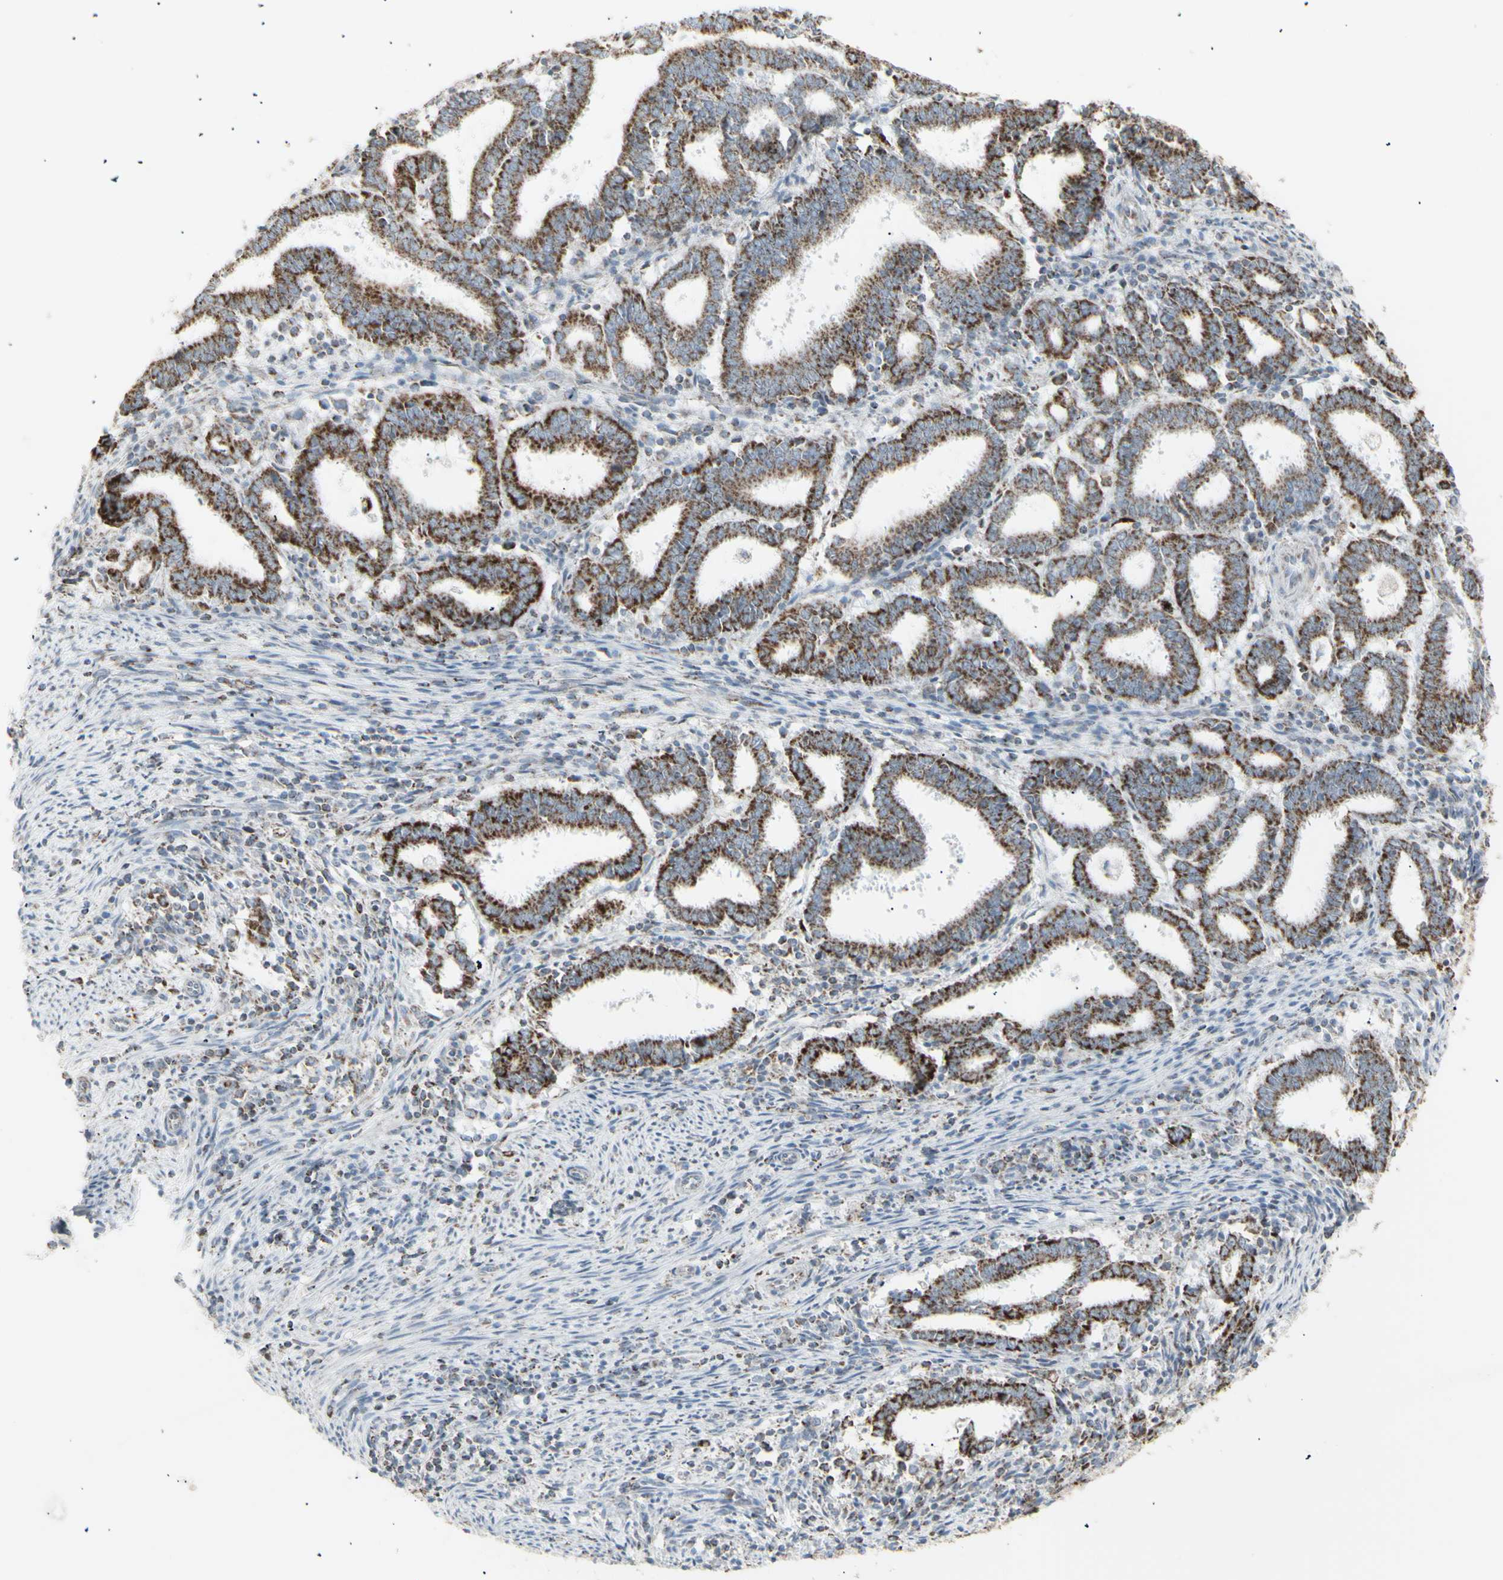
{"staining": {"intensity": "strong", "quantity": ">75%", "location": "cytoplasmic/membranous"}, "tissue": "endometrial cancer", "cell_type": "Tumor cells", "image_type": "cancer", "snomed": [{"axis": "morphology", "description": "Adenocarcinoma, NOS"}, {"axis": "topography", "description": "Uterus"}], "caption": "DAB (3,3'-diaminobenzidine) immunohistochemical staining of human endometrial cancer (adenocarcinoma) exhibits strong cytoplasmic/membranous protein expression in about >75% of tumor cells.", "gene": "PLGRKT", "patient": {"sex": "female", "age": 83}}